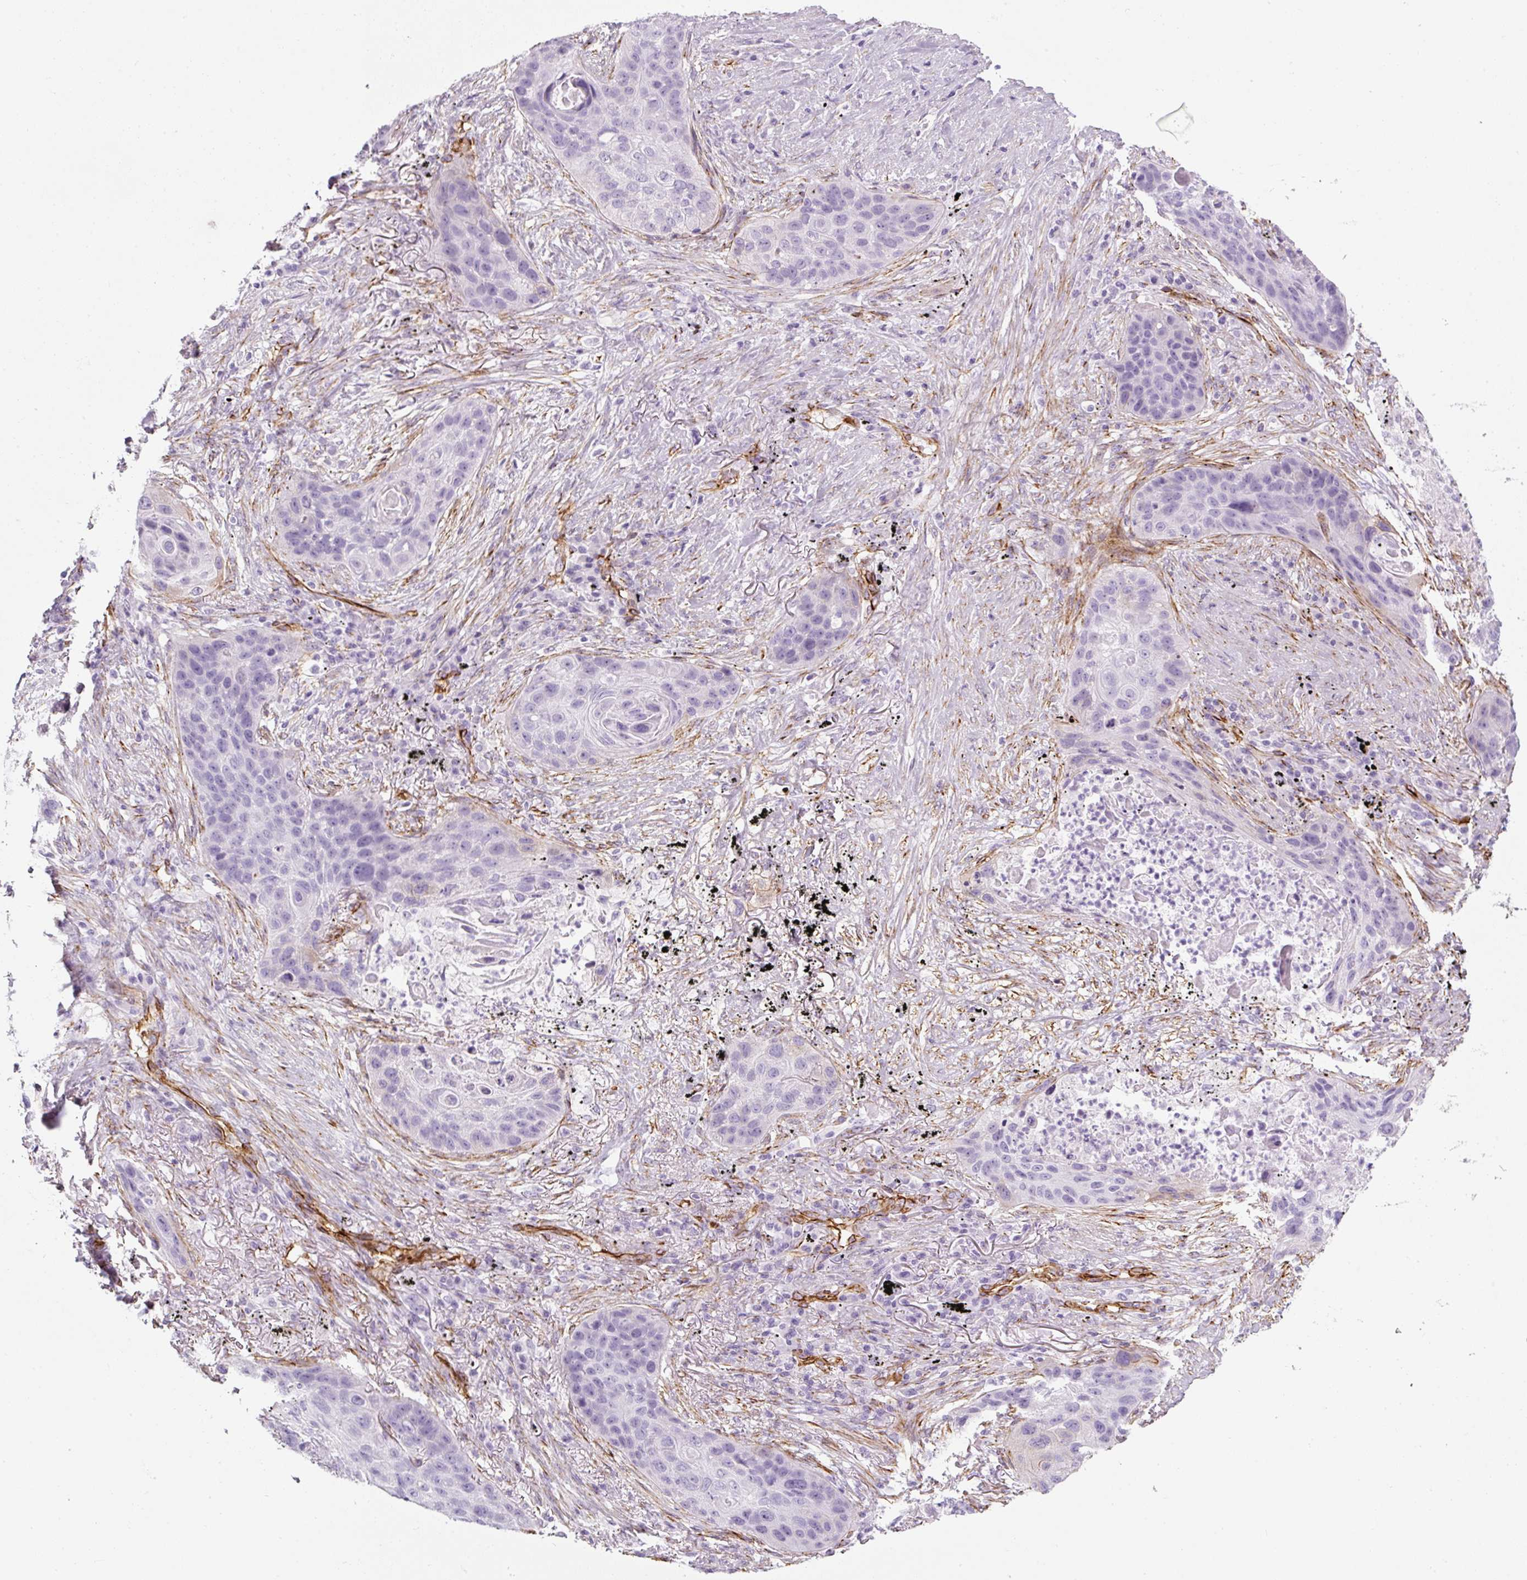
{"staining": {"intensity": "negative", "quantity": "none", "location": "none"}, "tissue": "lung cancer", "cell_type": "Tumor cells", "image_type": "cancer", "snomed": [{"axis": "morphology", "description": "Squamous cell carcinoma, NOS"}, {"axis": "topography", "description": "Lung"}], "caption": "A histopathology image of human lung cancer (squamous cell carcinoma) is negative for staining in tumor cells.", "gene": "CAVIN3", "patient": {"sex": "female", "age": 63}}